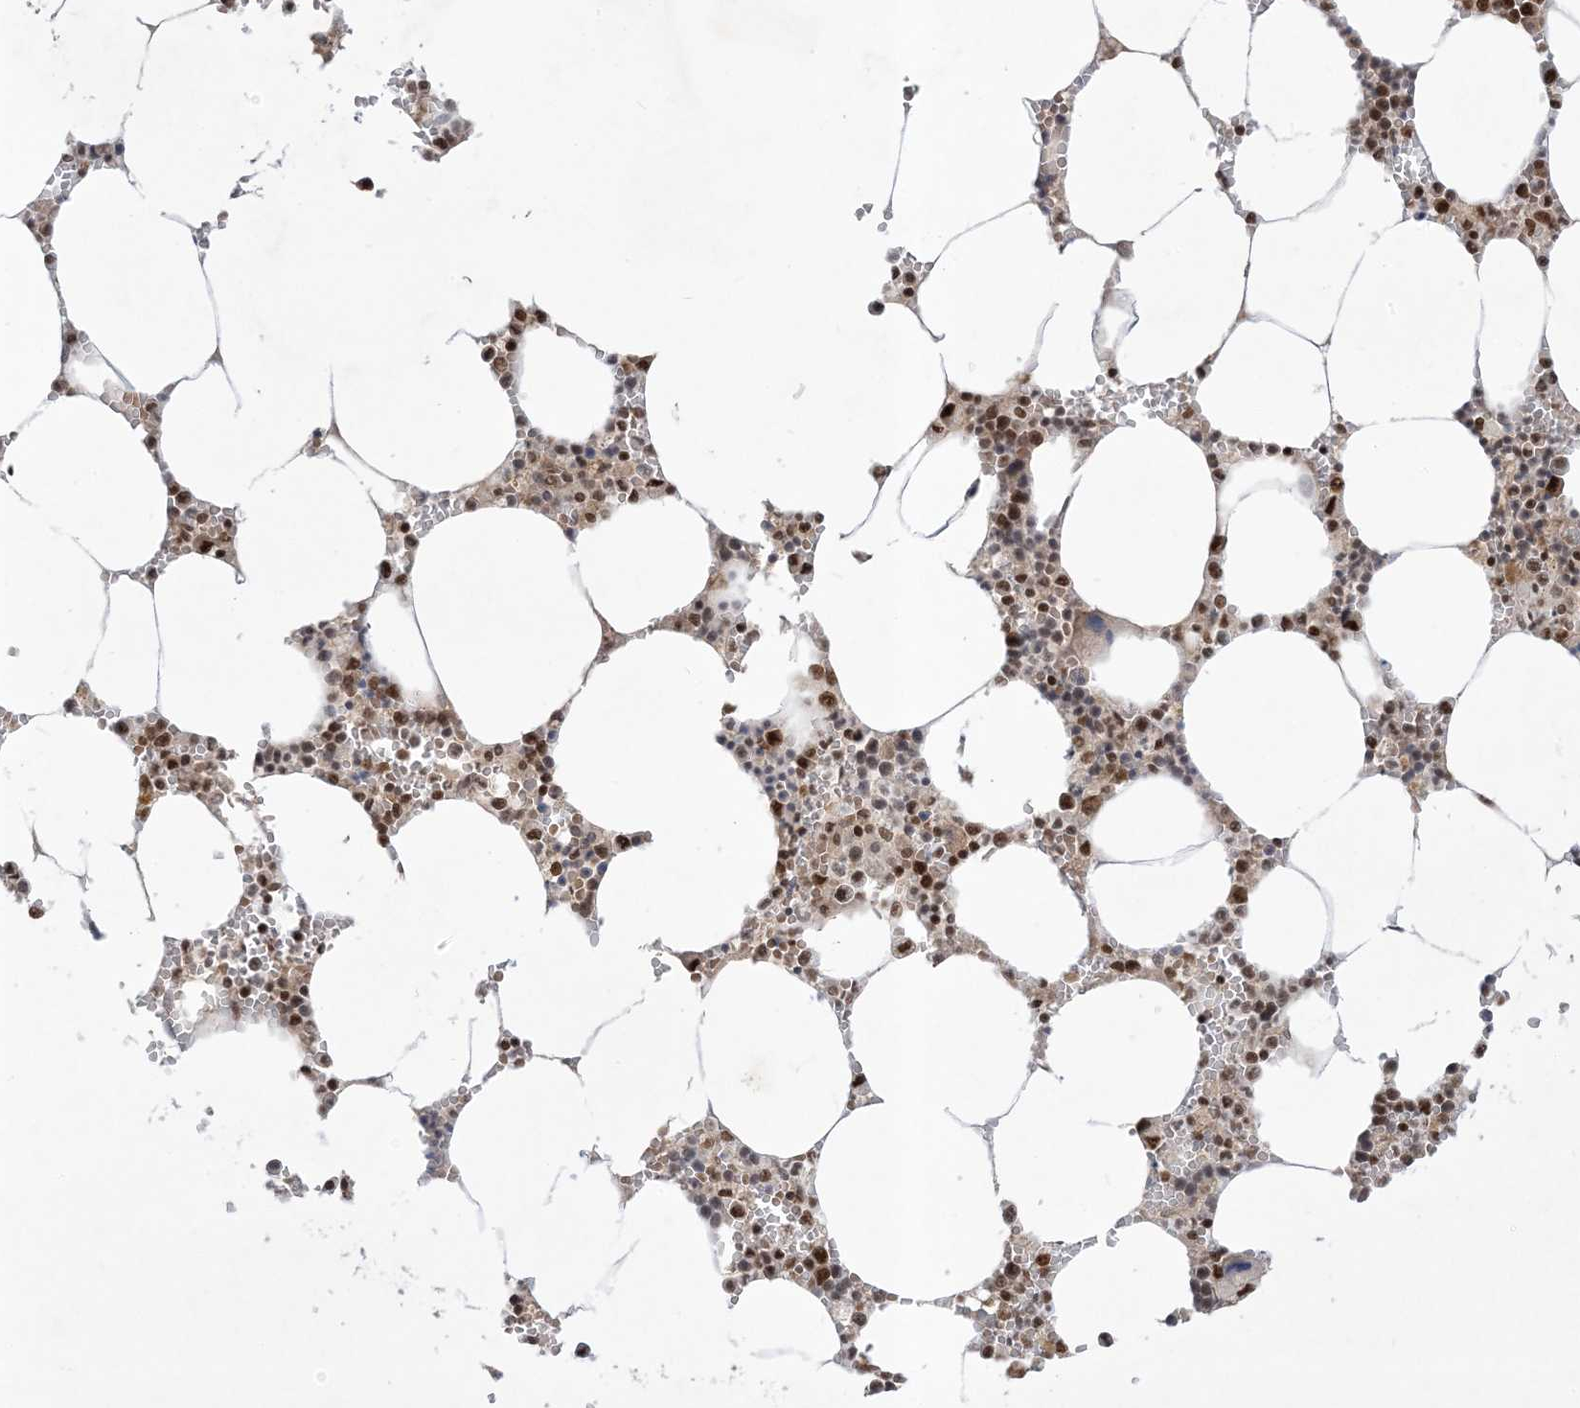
{"staining": {"intensity": "strong", "quantity": "25%-75%", "location": "nuclear"}, "tissue": "bone marrow", "cell_type": "Hematopoietic cells", "image_type": "normal", "snomed": [{"axis": "morphology", "description": "Normal tissue, NOS"}, {"axis": "topography", "description": "Bone marrow"}], "caption": "An immunohistochemistry micrograph of benign tissue is shown. Protein staining in brown shows strong nuclear positivity in bone marrow within hematopoietic cells.", "gene": "PPIL2", "patient": {"sex": "male", "age": 70}}